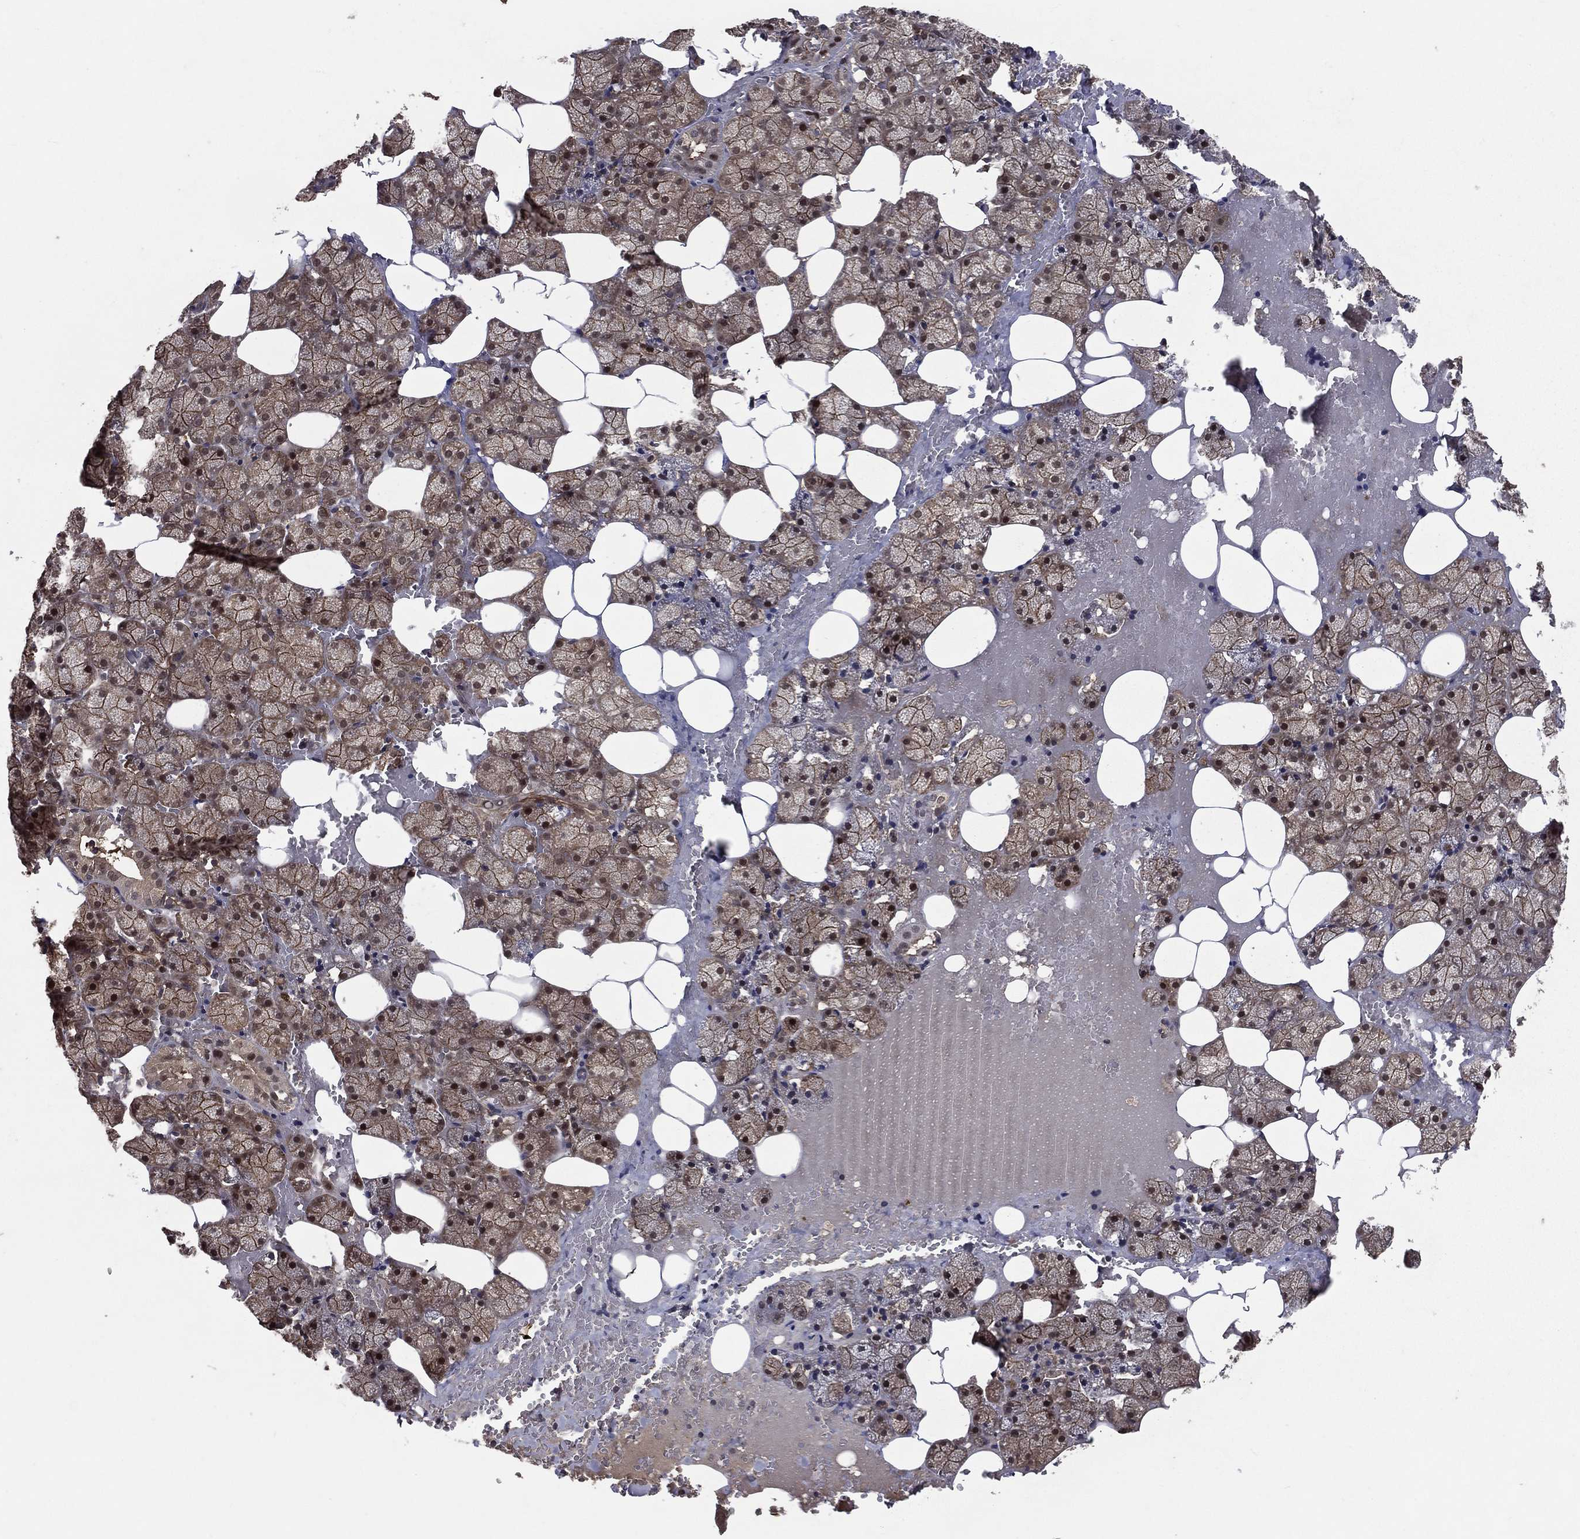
{"staining": {"intensity": "moderate", "quantity": ">75%", "location": "cytoplasmic/membranous,nuclear"}, "tissue": "salivary gland", "cell_type": "Glandular cells", "image_type": "normal", "snomed": [{"axis": "morphology", "description": "Normal tissue, NOS"}, {"axis": "topography", "description": "Salivary gland"}], "caption": "Brown immunohistochemical staining in normal human salivary gland shows moderate cytoplasmic/membranous,nuclear expression in approximately >75% of glandular cells.", "gene": "FGD1", "patient": {"sex": "male", "age": 38}}